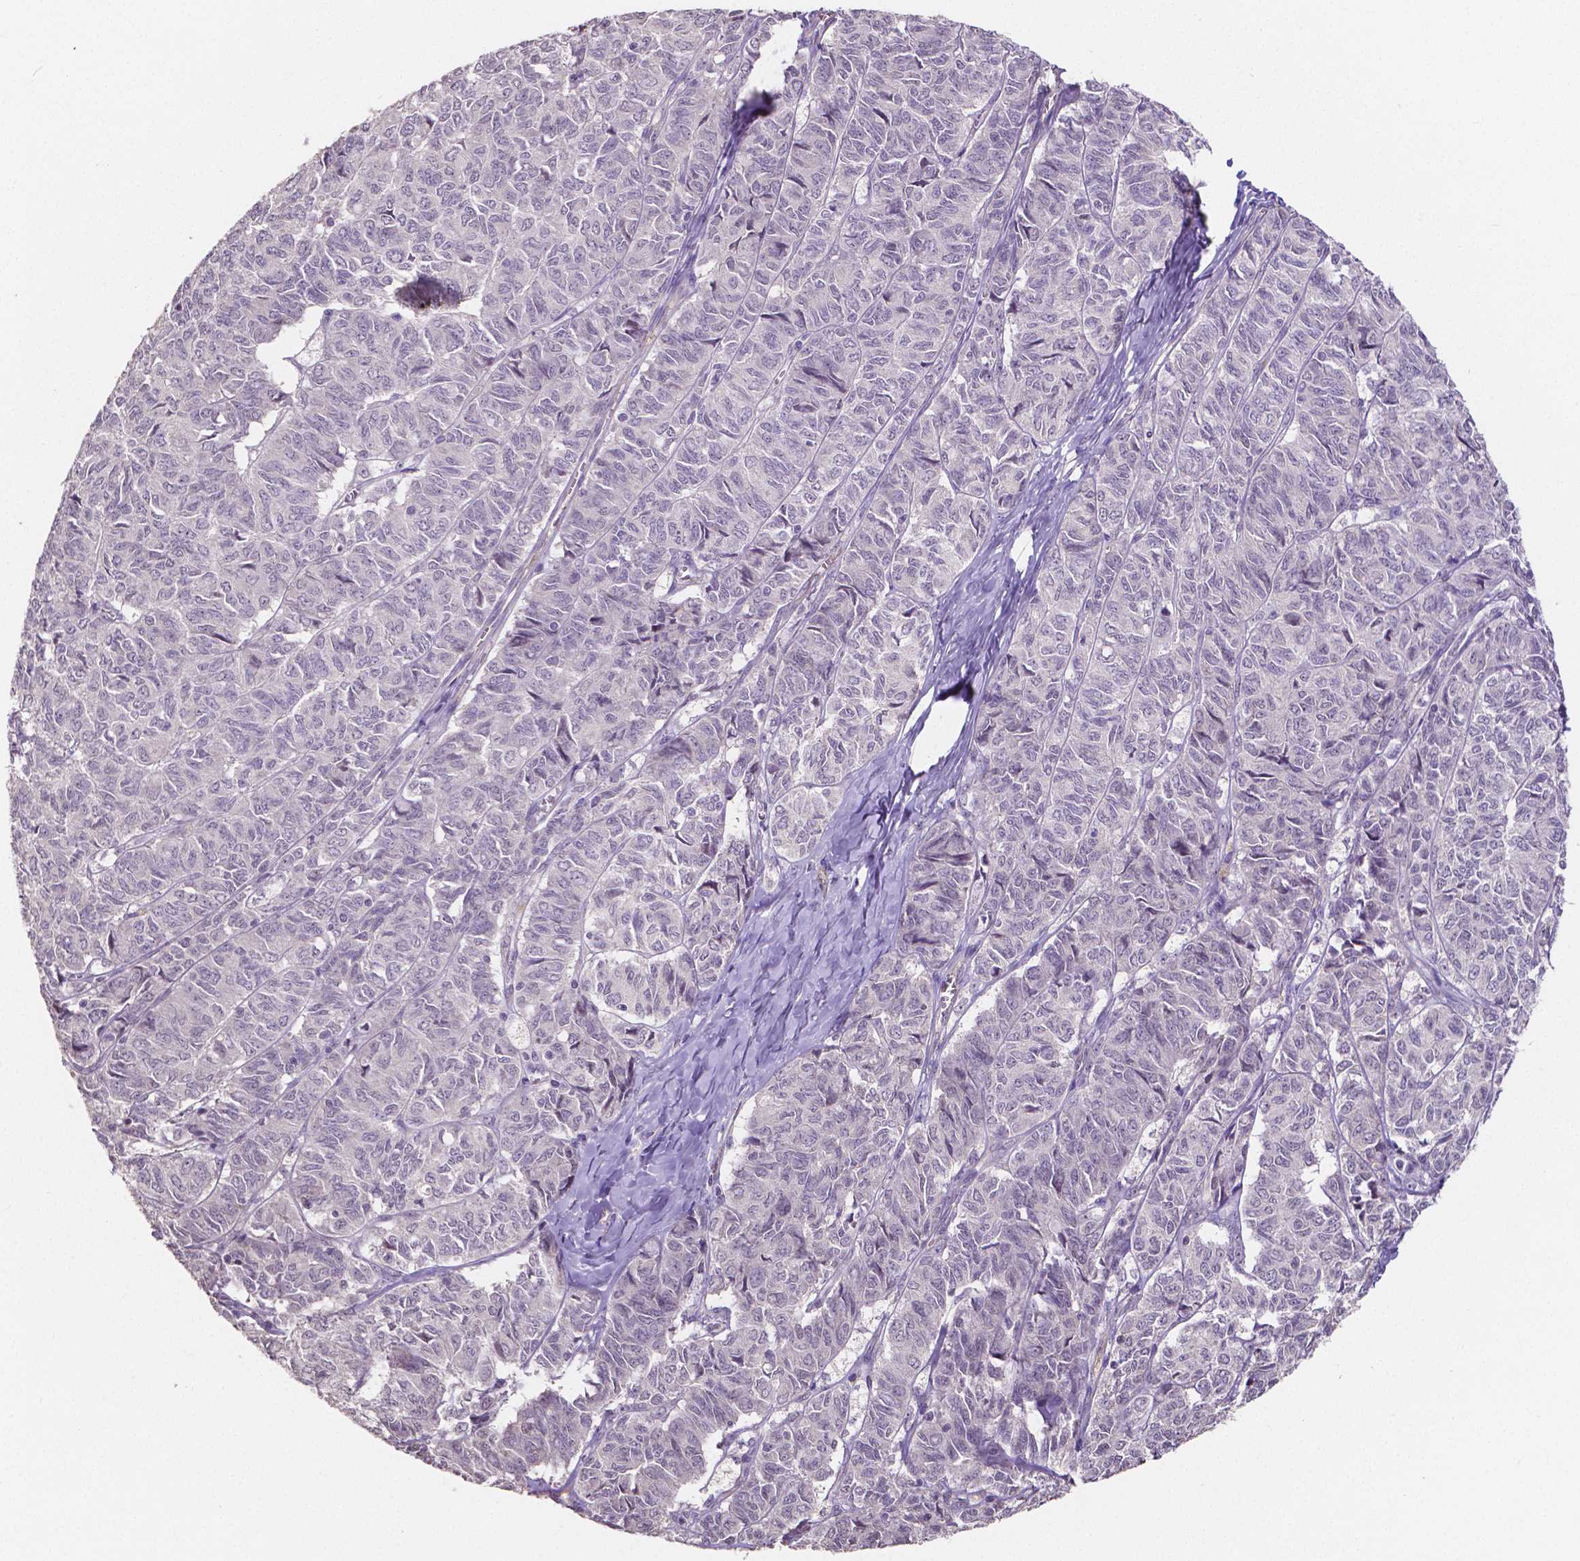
{"staining": {"intensity": "negative", "quantity": "none", "location": "none"}, "tissue": "ovarian cancer", "cell_type": "Tumor cells", "image_type": "cancer", "snomed": [{"axis": "morphology", "description": "Carcinoma, endometroid"}, {"axis": "topography", "description": "Ovary"}], "caption": "The immunohistochemistry (IHC) histopathology image has no significant positivity in tumor cells of ovarian cancer tissue.", "gene": "ELAVL2", "patient": {"sex": "female", "age": 80}}